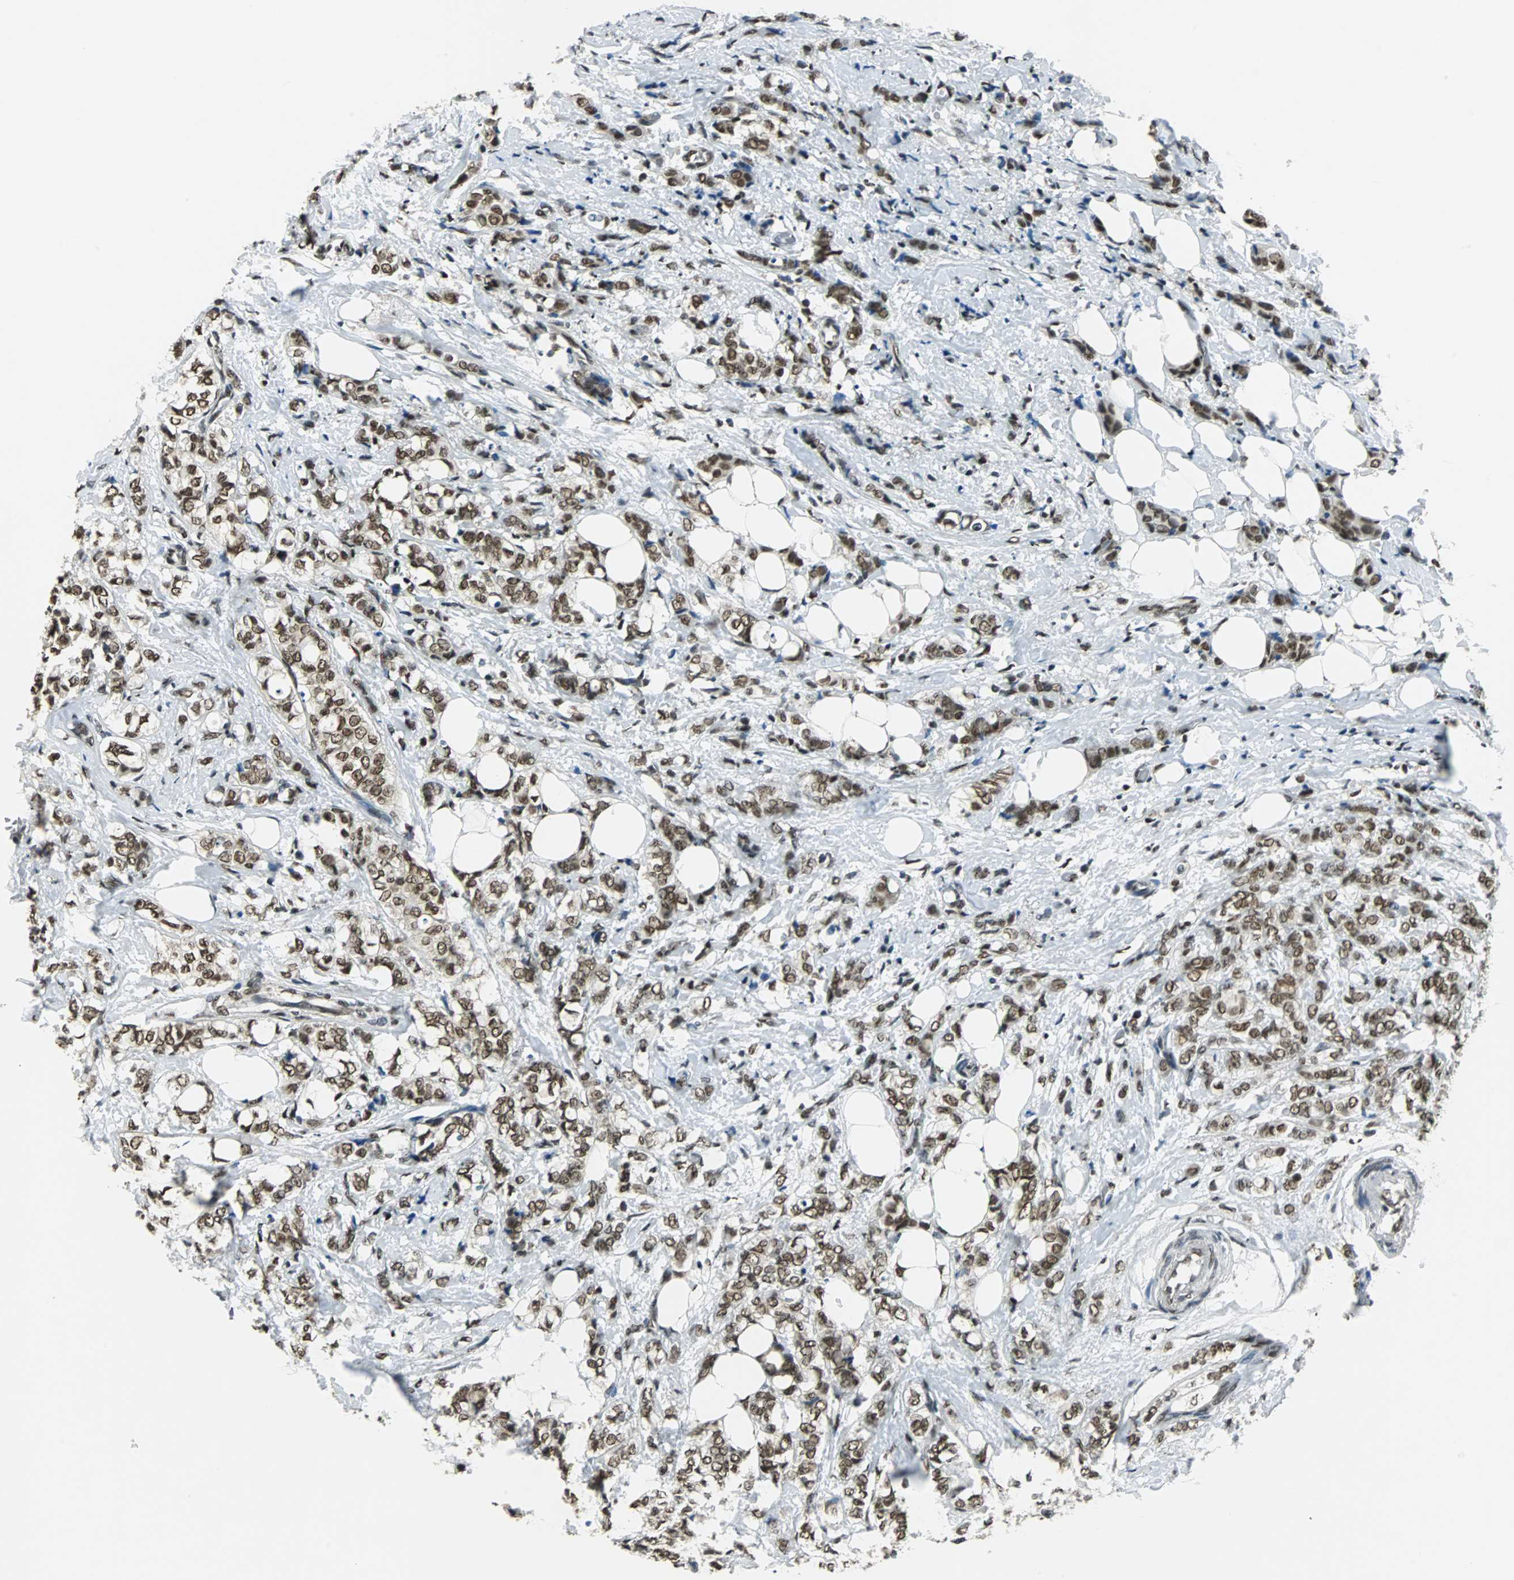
{"staining": {"intensity": "moderate", "quantity": ">75%", "location": "nuclear"}, "tissue": "breast cancer", "cell_type": "Tumor cells", "image_type": "cancer", "snomed": [{"axis": "morphology", "description": "Lobular carcinoma"}, {"axis": "topography", "description": "Breast"}], "caption": "IHC image of breast cancer stained for a protein (brown), which exhibits medium levels of moderate nuclear staining in approximately >75% of tumor cells.", "gene": "RBM14", "patient": {"sex": "female", "age": 60}}